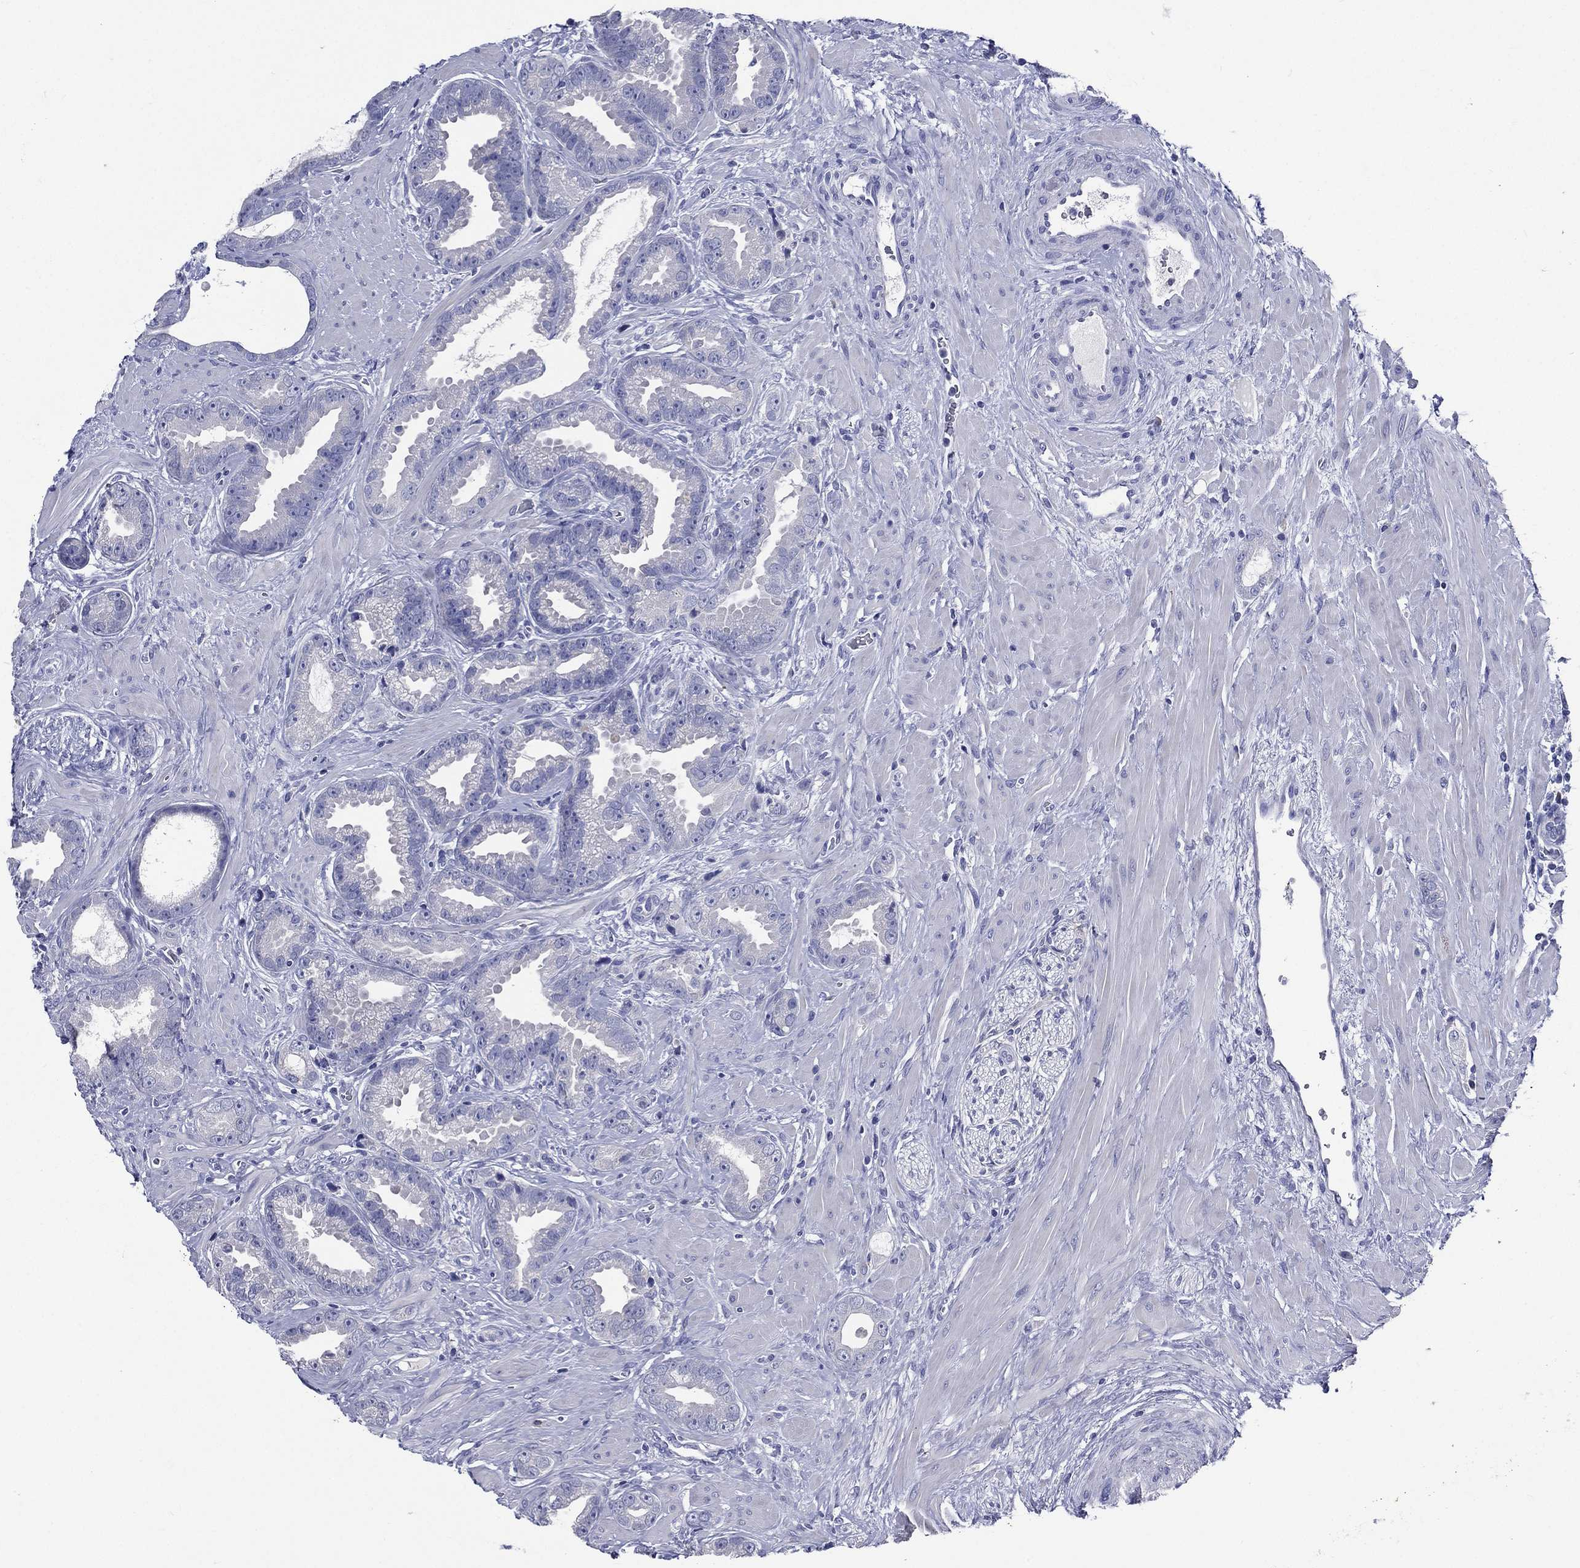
{"staining": {"intensity": "negative", "quantity": "none", "location": "none"}, "tissue": "prostate cancer", "cell_type": "Tumor cells", "image_type": "cancer", "snomed": [{"axis": "morphology", "description": "Adenocarcinoma, Low grade"}, {"axis": "topography", "description": "Prostate"}], "caption": "Photomicrograph shows no significant protein positivity in tumor cells of prostate low-grade adenocarcinoma. (DAB IHC visualized using brightfield microscopy, high magnification).", "gene": "TGM1", "patient": {"sex": "male", "age": 68}}